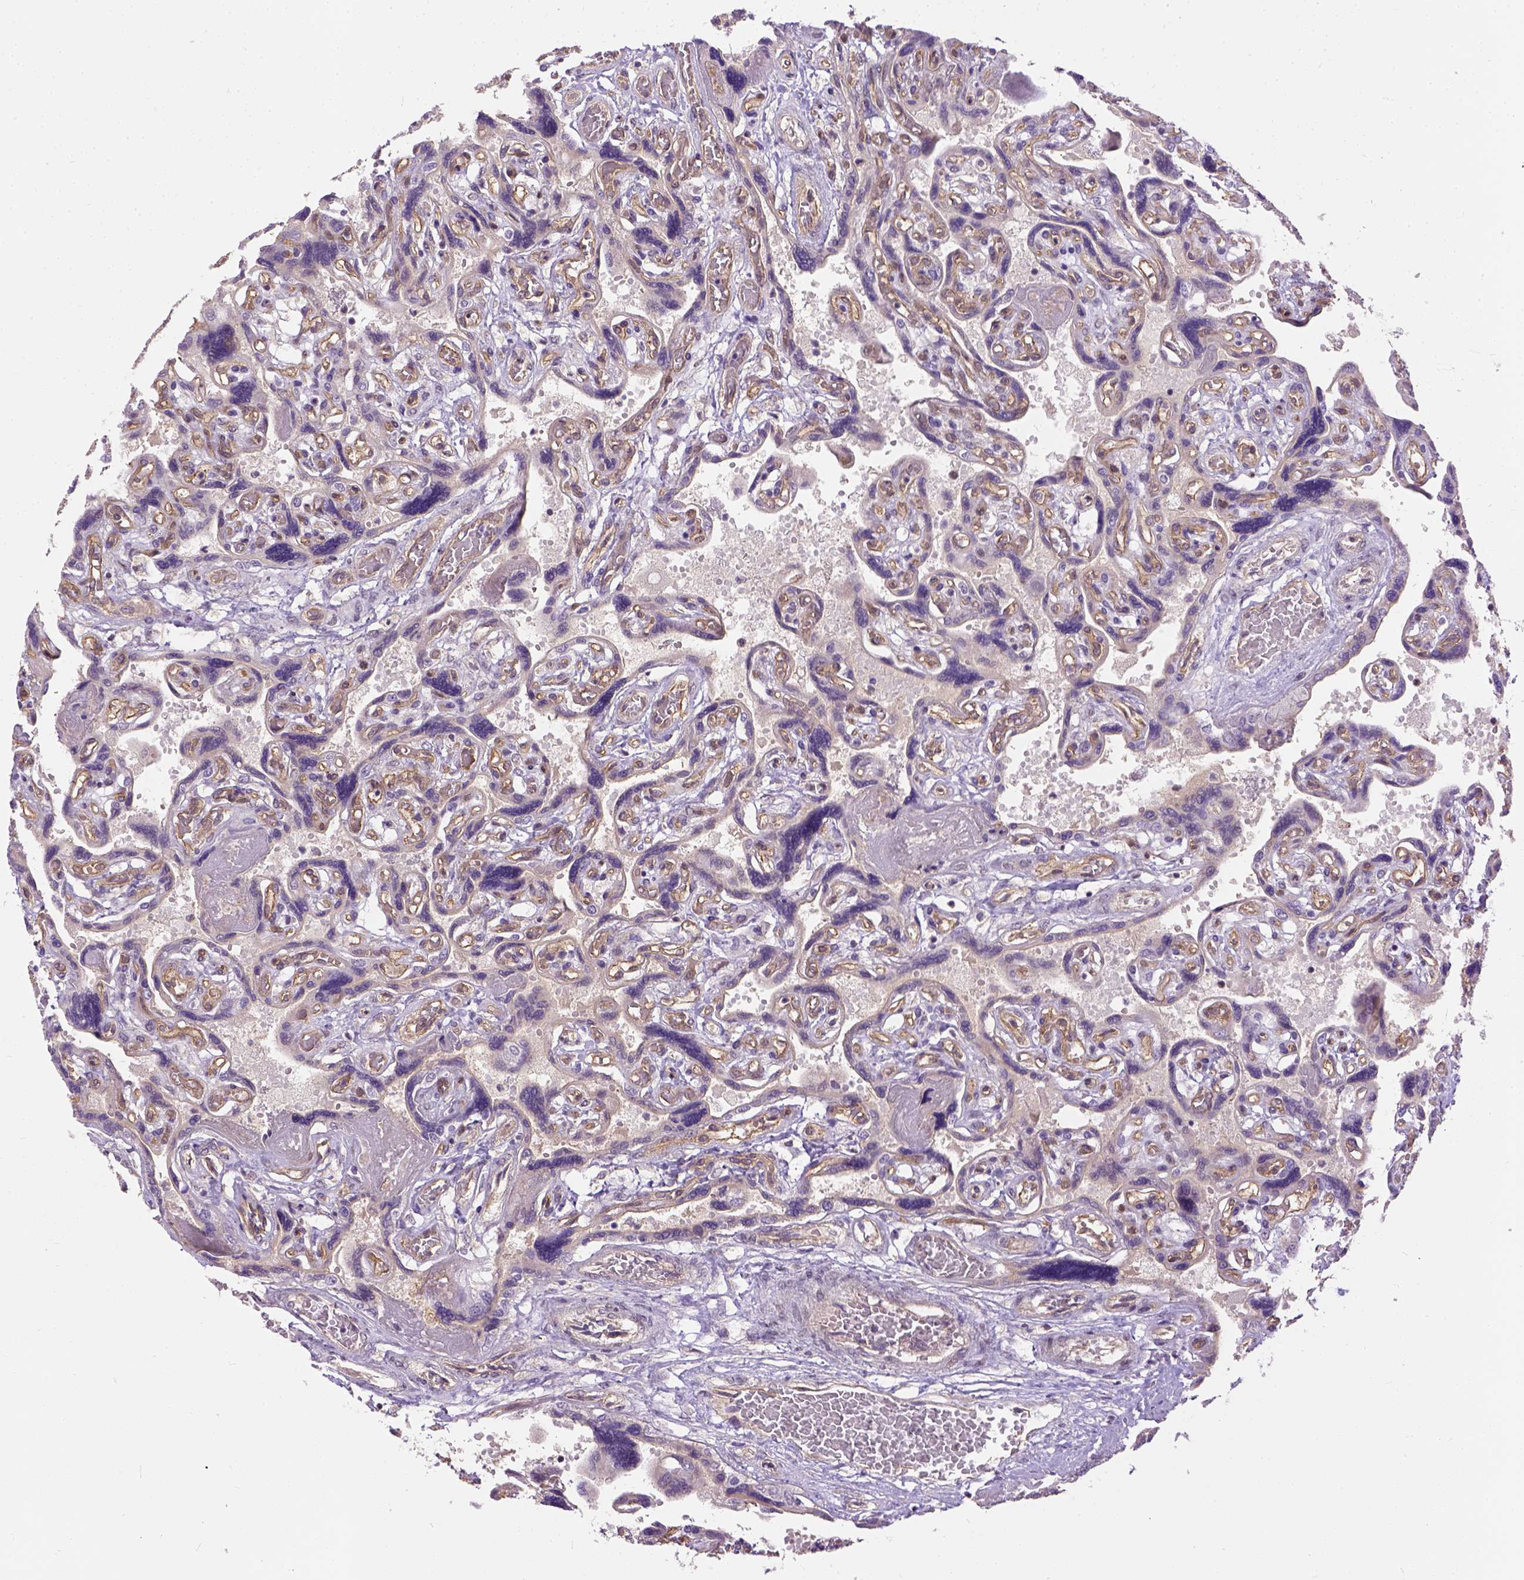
{"staining": {"intensity": "negative", "quantity": "none", "location": "none"}, "tissue": "placenta", "cell_type": "Decidual cells", "image_type": "normal", "snomed": [{"axis": "morphology", "description": "Normal tissue, NOS"}, {"axis": "topography", "description": "Placenta"}], "caption": "A high-resolution micrograph shows IHC staining of unremarkable placenta, which displays no significant positivity in decidual cells.", "gene": "KAZN", "patient": {"sex": "female", "age": 32}}